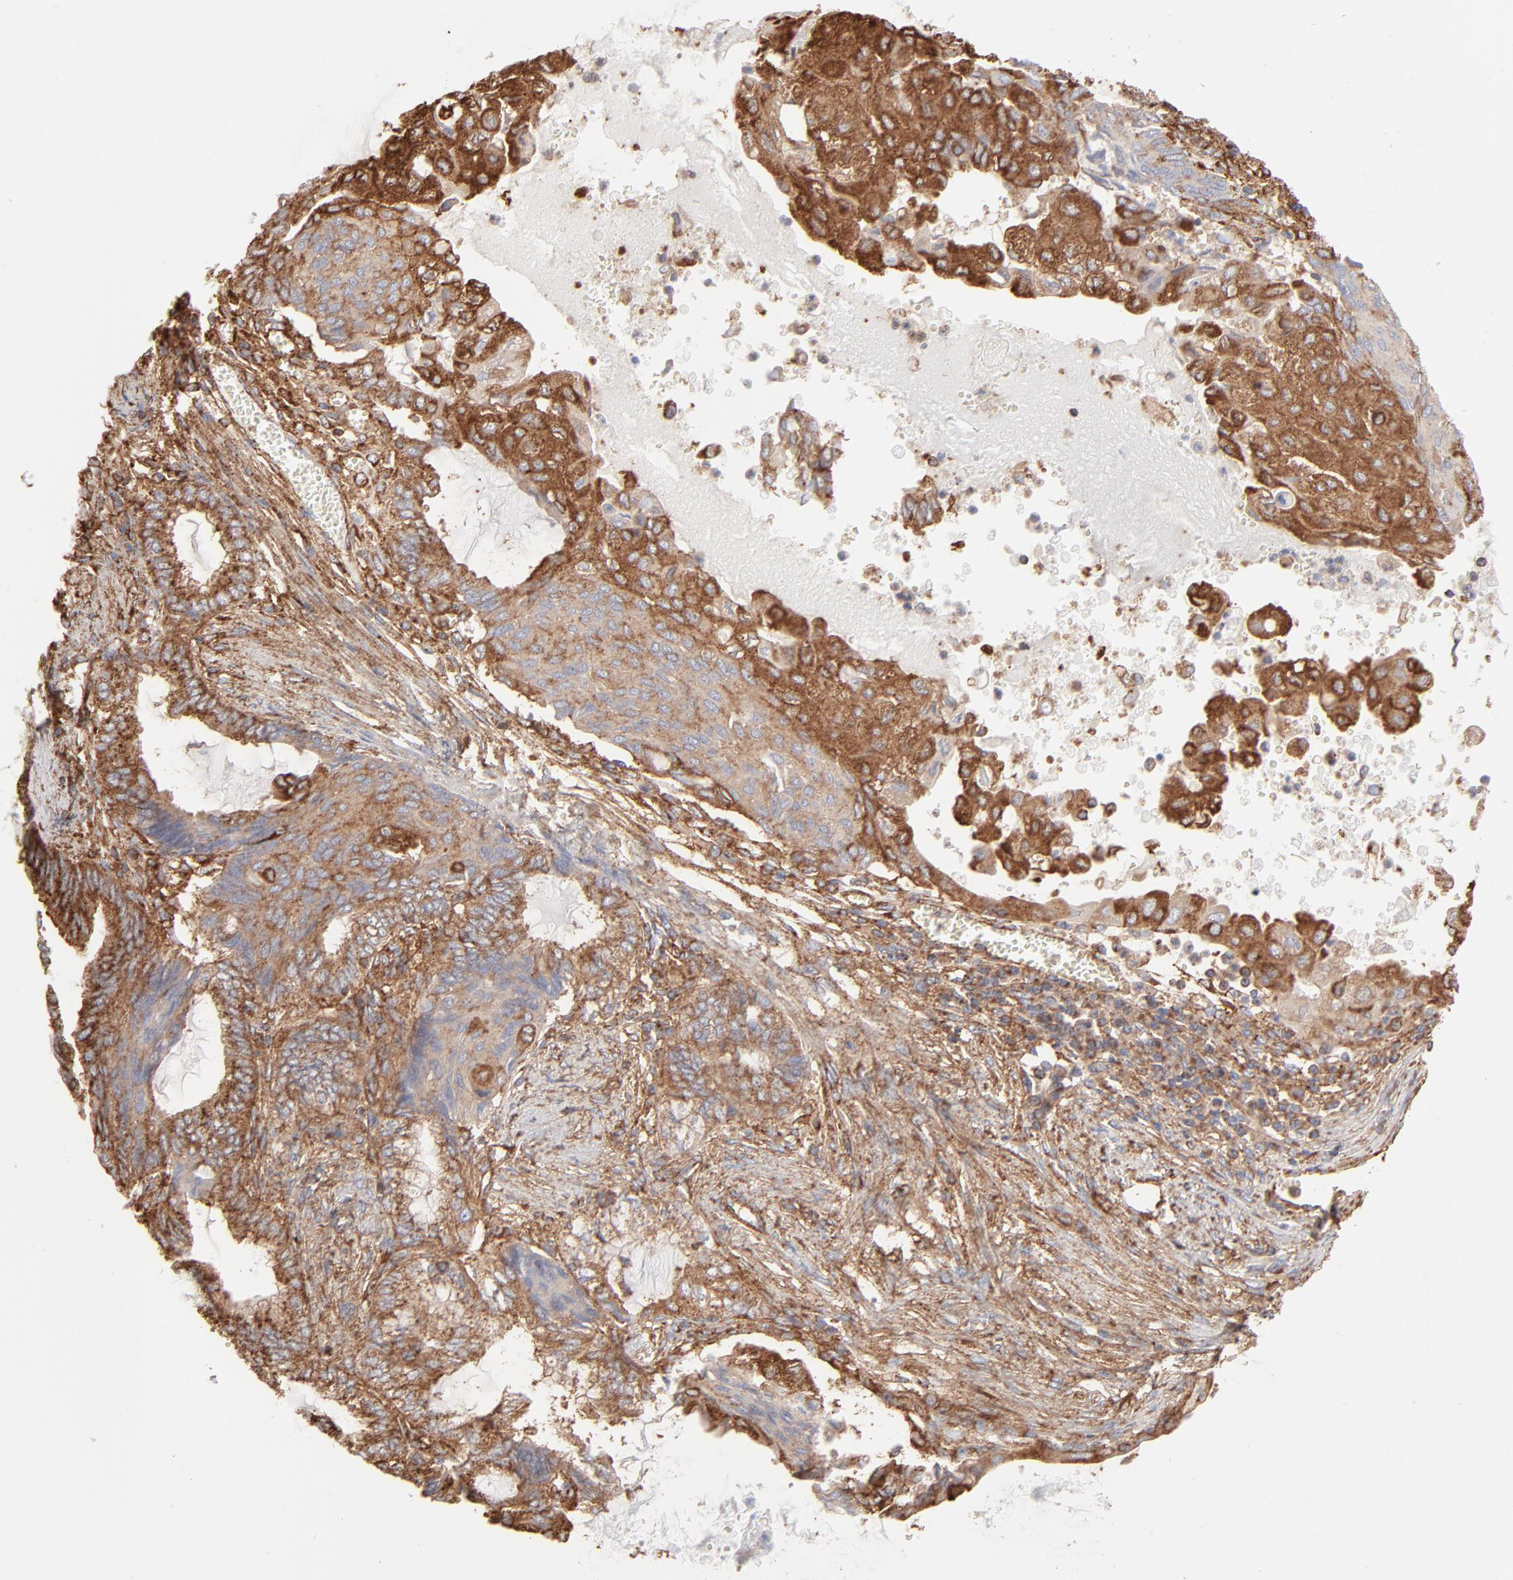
{"staining": {"intensity": "strong", "quantity": ">75%", "location": "cytoplasmic/membranous"}, "tissue": "endometrial cancer", "cell_type": "Tumor cells", "image_type": "cancer", "snomed": [{"axis": "morphology", "description": "Adenocarcinoma, NOS"}, {"axis": "topography", "description": "Endometrium"}], "caption": "A brown stain shows strong cytoplasmic/membranous positivity of a protein in endometrial adenocarcinoma tumor cells.", "gene": "CLTB", "patient": {"sex": "female", "age": 79}}